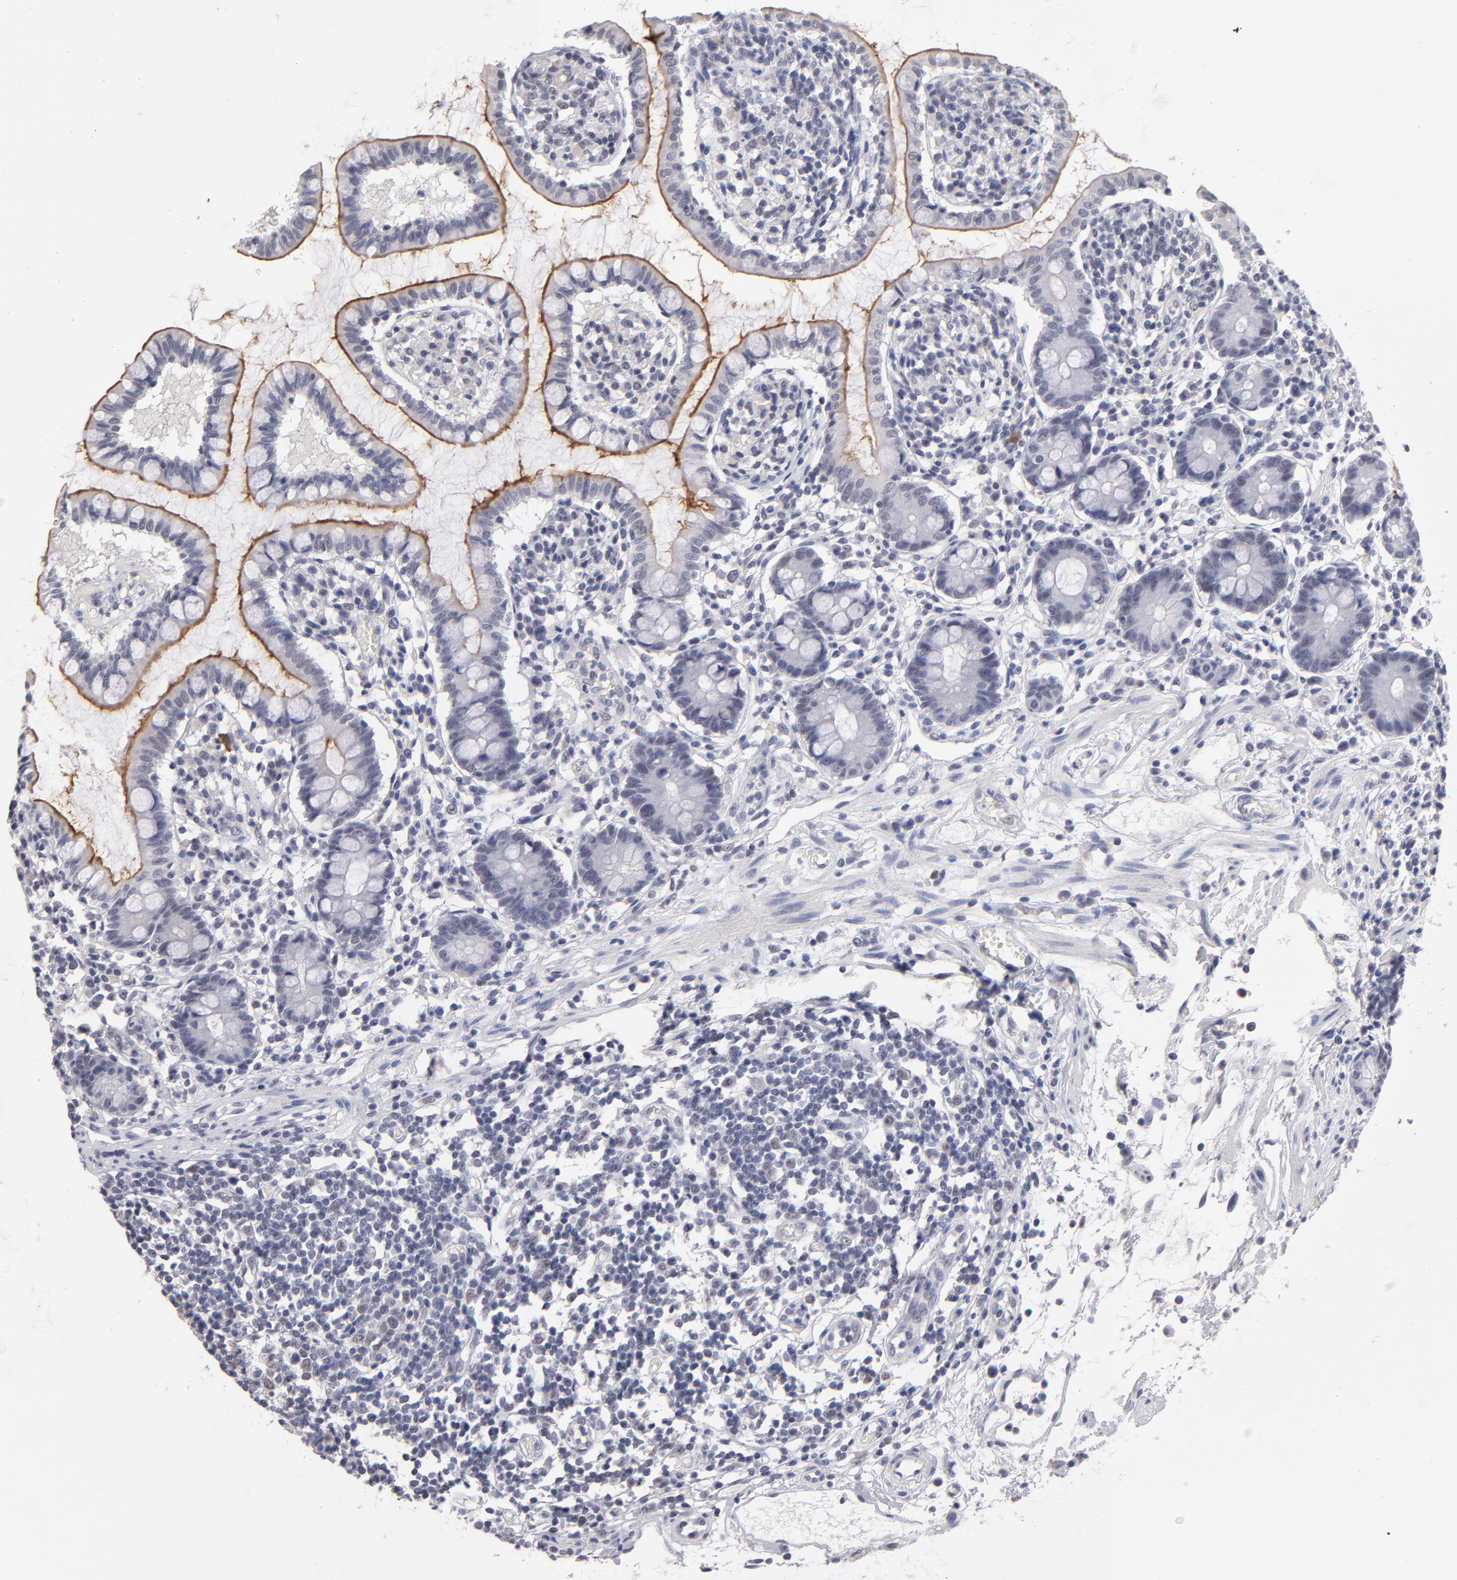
{"staining": {"intensity": "strong", "quantity": ">75%", "location": "cytoplasmic/membranous"}, "tissue": "small intestine", "cell_type": "Glandular cells", "image_type": "normal", "snomed": [{"axis": "morphology", "description": "Normal tissue, NOS"}, {"axis": "topography", "description": "Small intestine"}], "caption": "An IHC micrograph of normal tissue is shown. Protein staining in brown shows strong cytoplasmic/membranous positivity in small intestine within glandular cells.", "gene": "TEX11", "patient": {"sex": "female", "age": 61}}